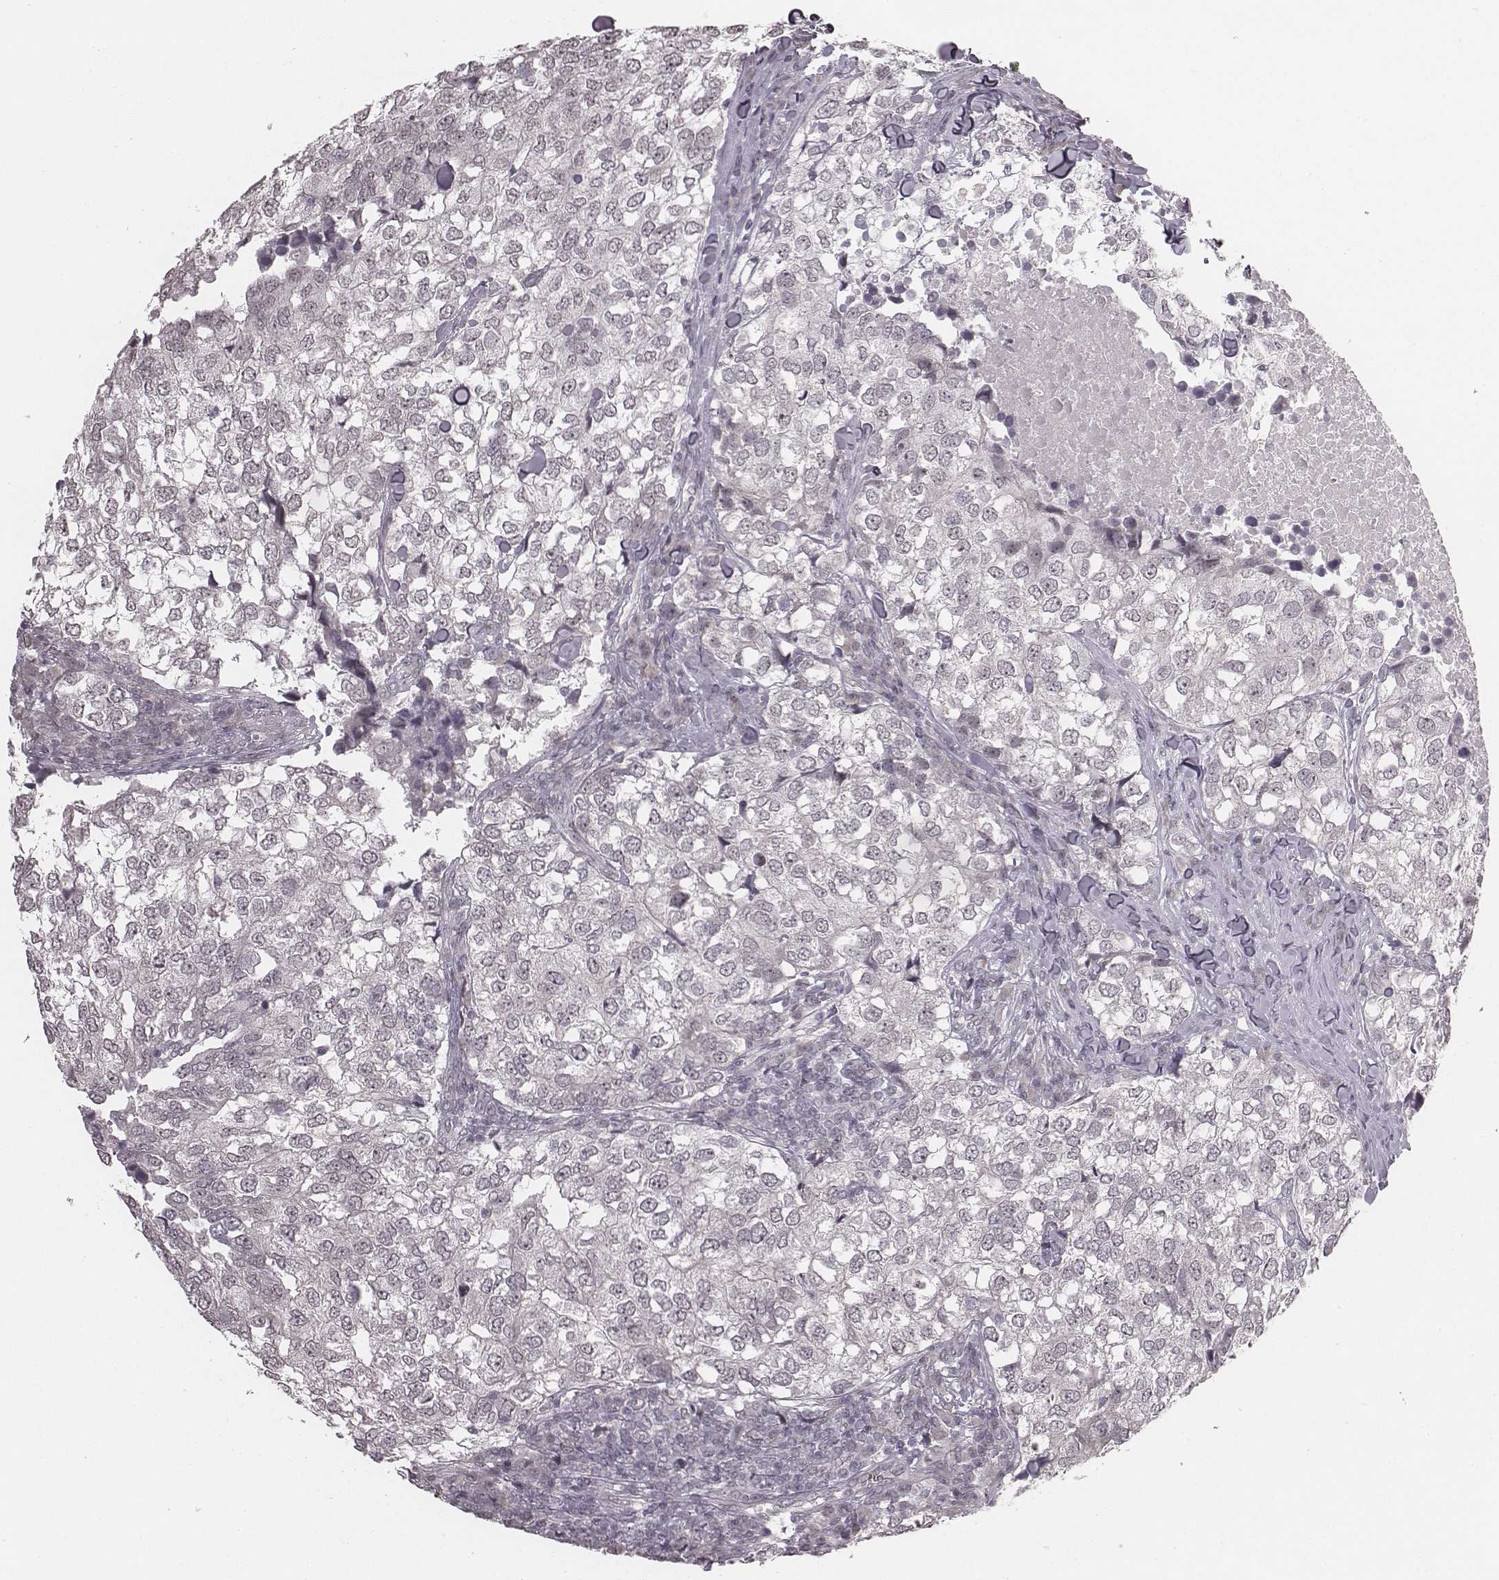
{"staining": {"intensity": "negative", "quantity": "none", "location": "none"}, "tissue": "breast cancer", "cell_type": "Tumor cells", "image_type": "cancer", "snomed": [{"axis": "morphology", "description": "Duct carcinoma"}, {"axis": "topography", "description": "Breast"}], "caption": "Tumor cells are negative for protein expression in human breast cancer.", "gene": "RPGRIP1", "patient": {"sex": "female", "age": 30}}